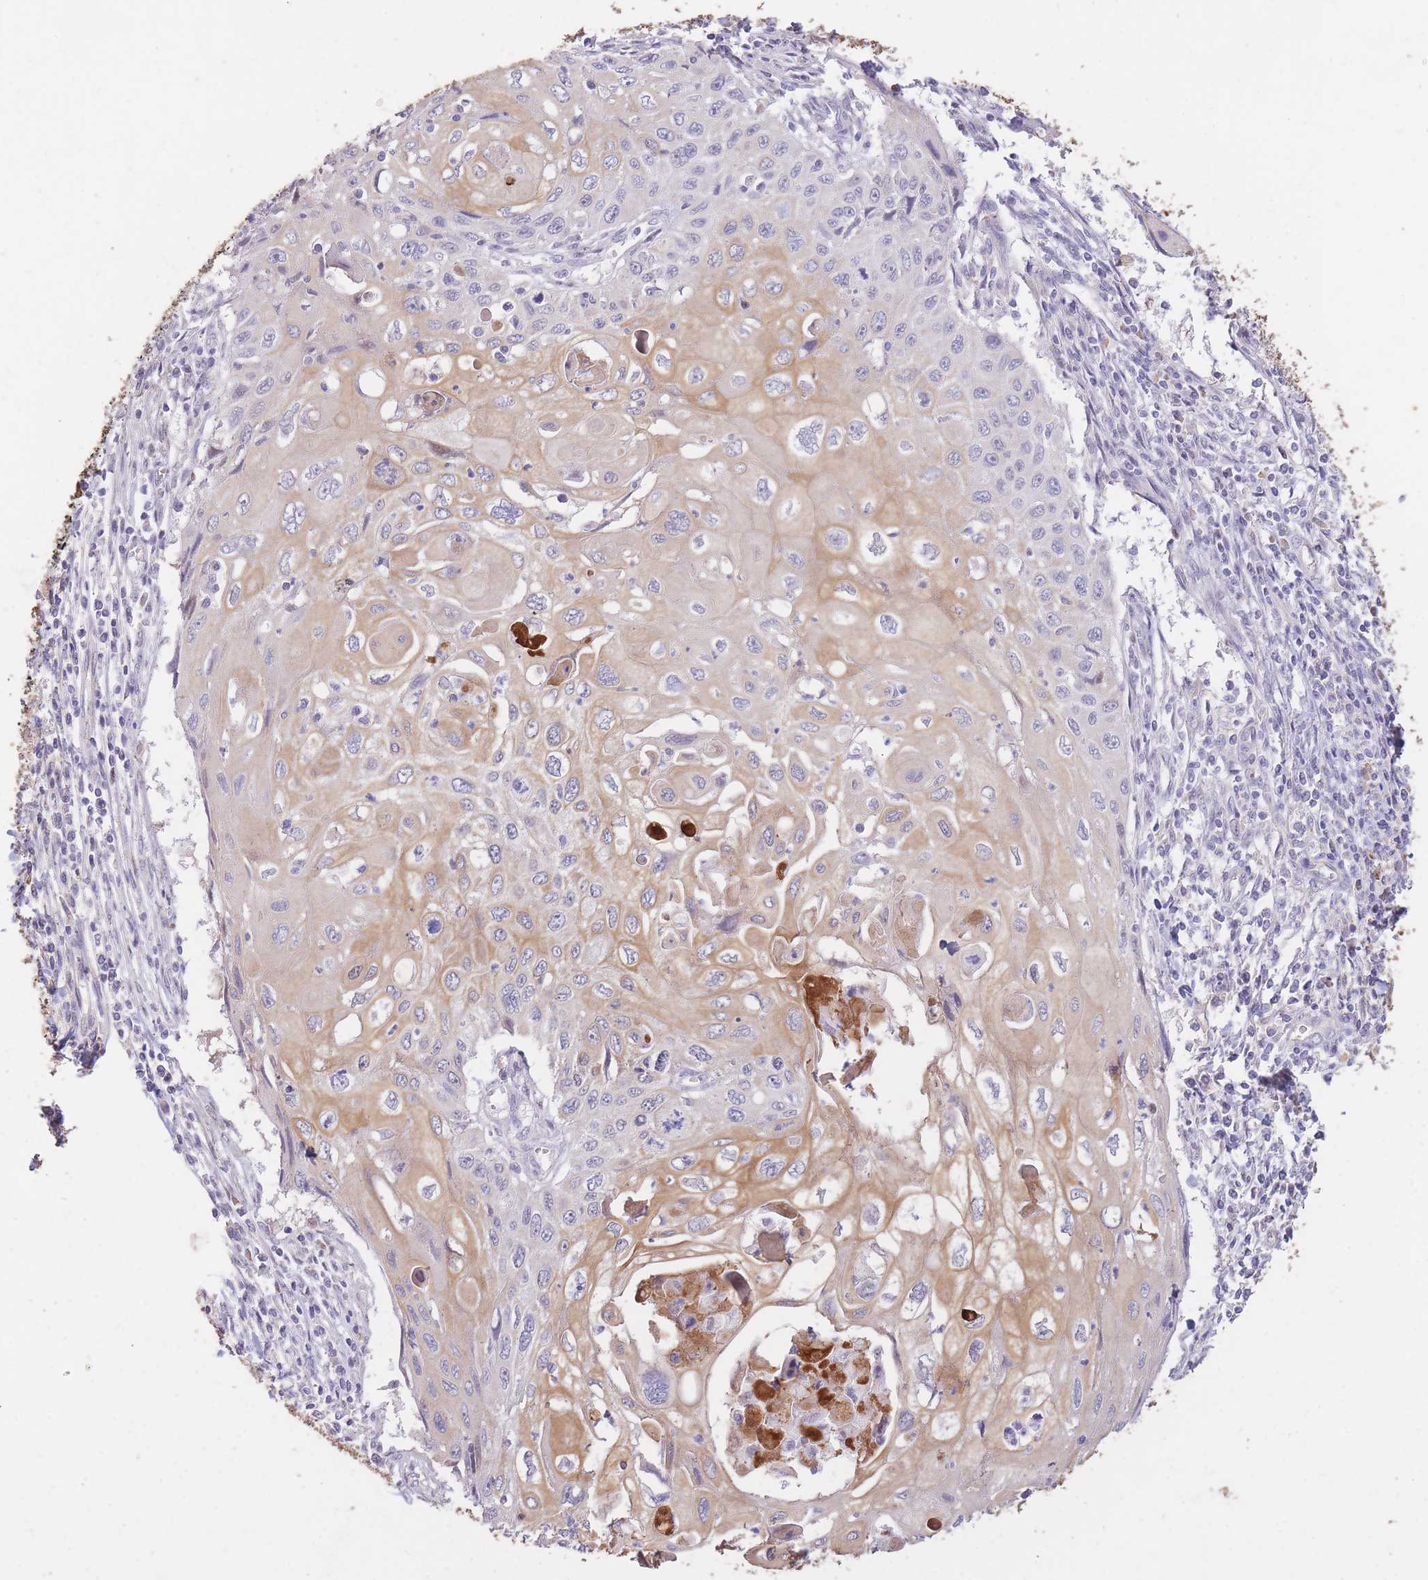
{"staining": {"intensity": "moderate", "quantity": "25%-75%", "location": "cytoplasmic/membranous"}, "tissue": "cervical cancer", "cell_type": "Tumor cells", "image_type": "cancer", "snomed": [{"axis": "morphology", "description": "Squamous cell carcinoma, NOS"}, {"axis": "topography", "description": "Cervix"}], "caption": "Immunohistochemistry (IHC) of squamous cell carcinoma (cervical) exhibits medium levels of moderate cytoplasmic/membranous staining in approximately 25%-75% of tumor cells.", "gene": "RGS14", "patient": {"sex": "female", "age": 70}}